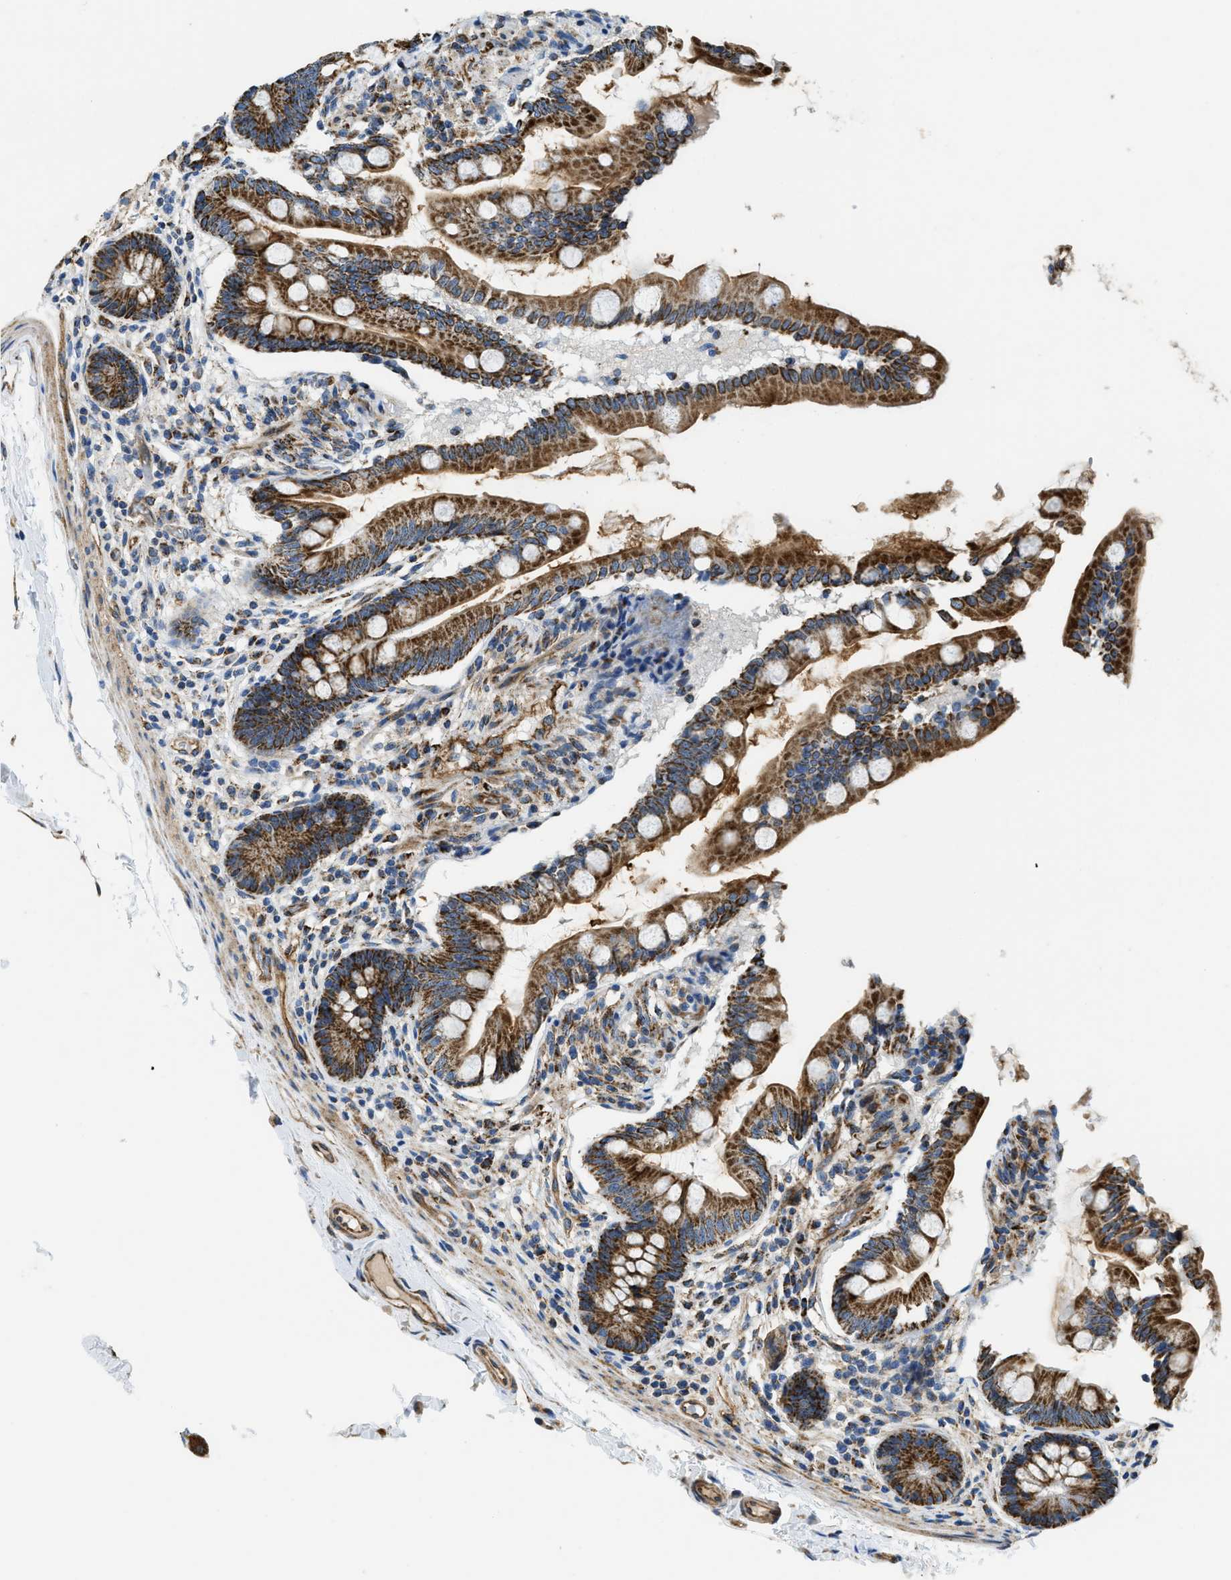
{"staining": {"intensity": "strong", "quantity": ">75%", "location": "cytoplasmic/membranous"}, "tissue": "small intestine", "cell_type": "Glandular cells", "image_type": "normal", "snomed": [{"axis": "morphology", "description": "Normal tissue, NOS"}, {"axis": "topography", "description": "Small intestine"}], "caption": "Glandular cells exhibit high levels of strong cytoplasmic/membranous expression in approximately >75% of cells in normal human small intestine. The protein of interest is shown in brown color, while the nuclei are stained blue.", "gene": "STK33", "patient": {"sex": "female", "age": 56}}